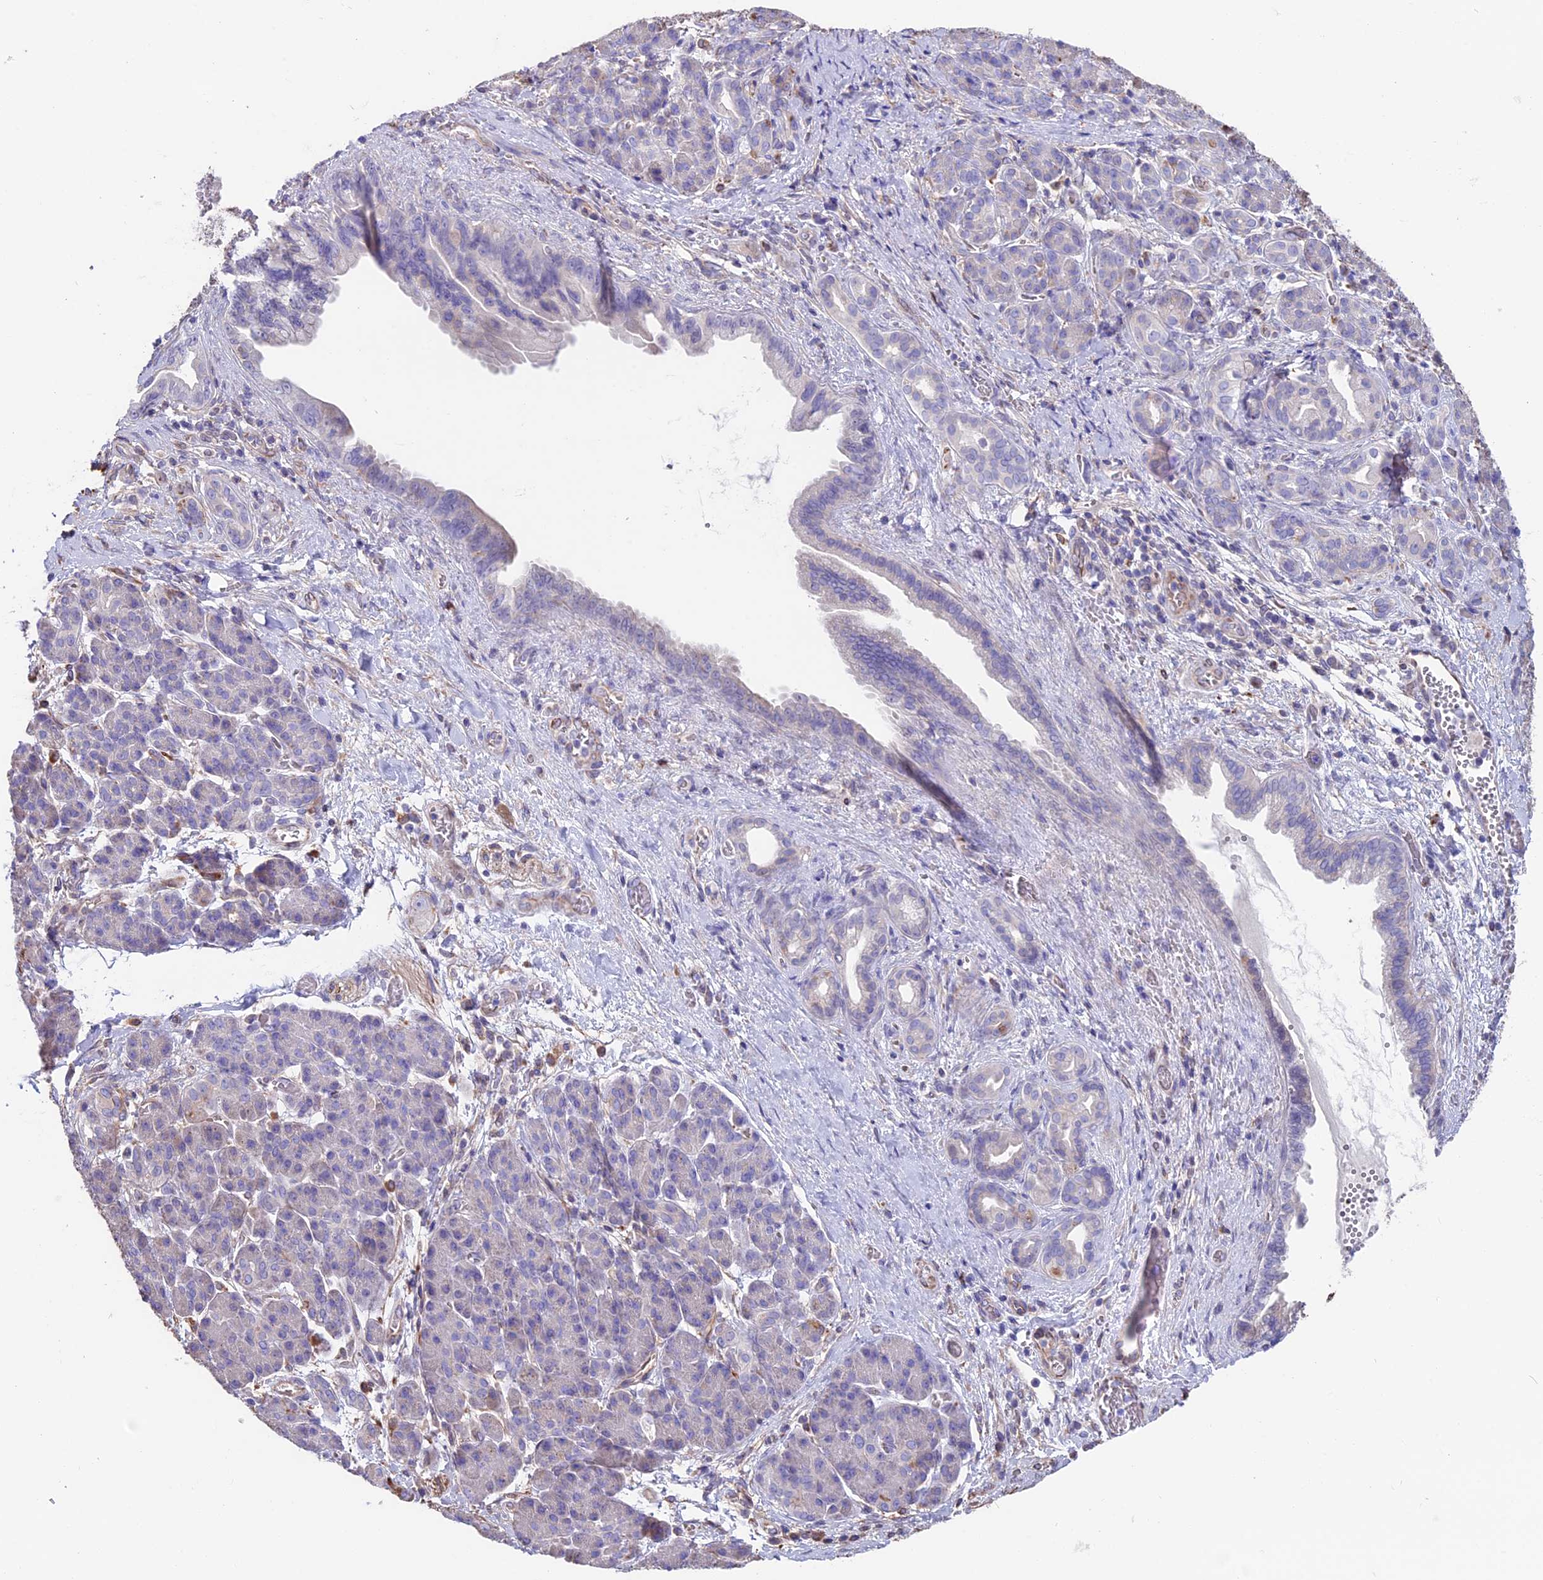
{"staining": {"intensity": "negative", "quantity": "none", "location": "none"}, "tissue": "pancreatic cancer", "cell_type": "Tumor cells", "image_type": "cancer", "snomed": [{"axis": "morphology", "description": "Adenocarcinoma, NOS"}, {"axis": "topography", "description": "Pancreas"}], "caption": "This is an IHC micrograph of adenocarcinoma (pancreatic). There is no expression in tumor cells.", "gene": "SEH1L", "patient": {"sex": "male", "age": 59}}